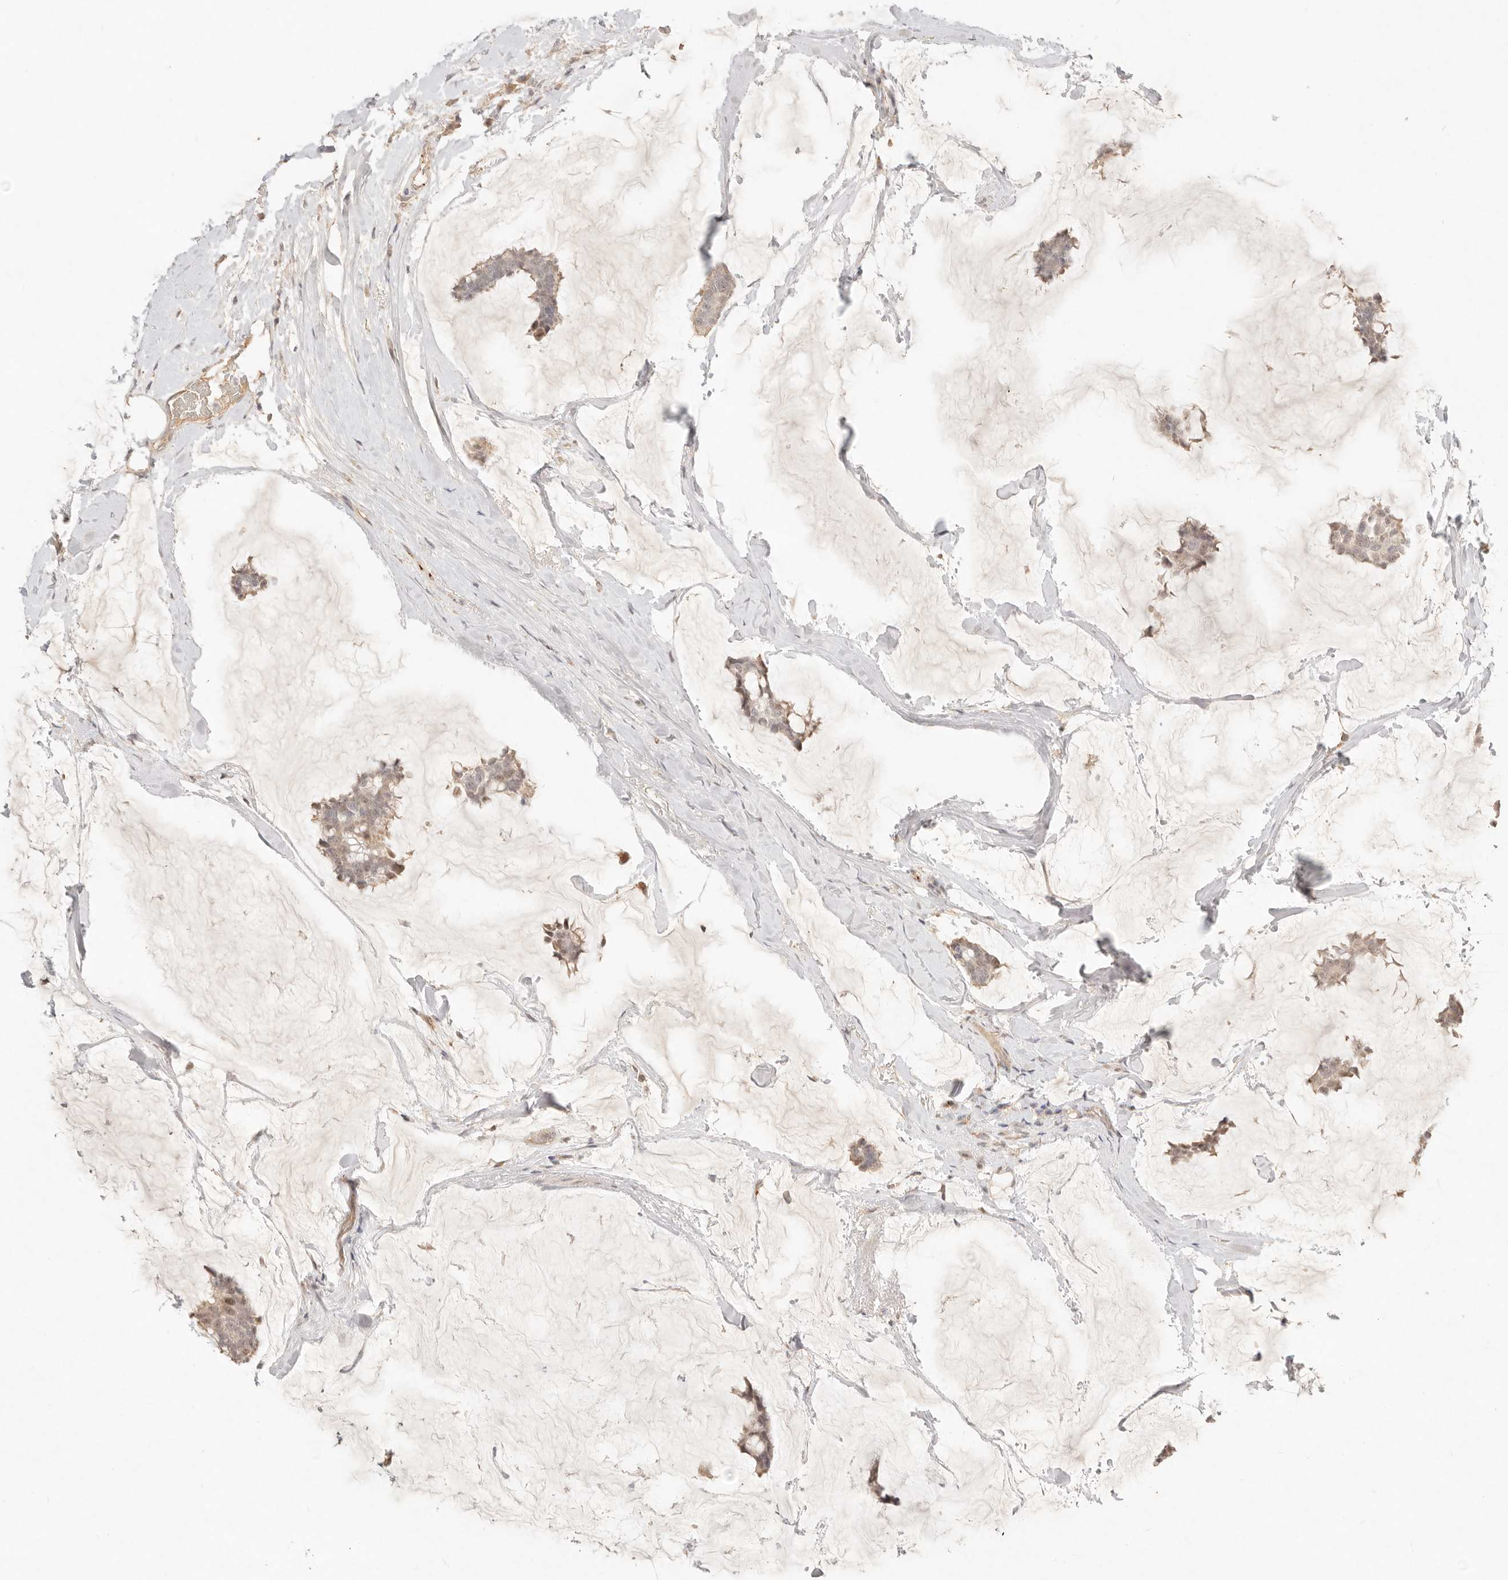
{"staining": {"intensity": "moderate", "quantity": ">75%", "location": "cytoplasmic/membranous,nuclear"}, "tissue": "breast cancer", "cell_type": "Tumor cells", "image_type": "cancer", "snomed": [{"axis": "morphology", "description": "Duct carcinoma"}, {"axis": "topography", "description": "Breast"}], "caption": "DAB (3,3'-diaminobenzidine) immunohistochemical staining of human breast cancer (intraductal carcinoma) shows moderate cytoplasmic/membranous and nuclear protein staining in approximately >75% of tumor cells. The protein of interest is shown in brown color, while the nuclei are stained blue.", "gene": "MEP1A", "patient": {"sex": "female", "age": 93}}